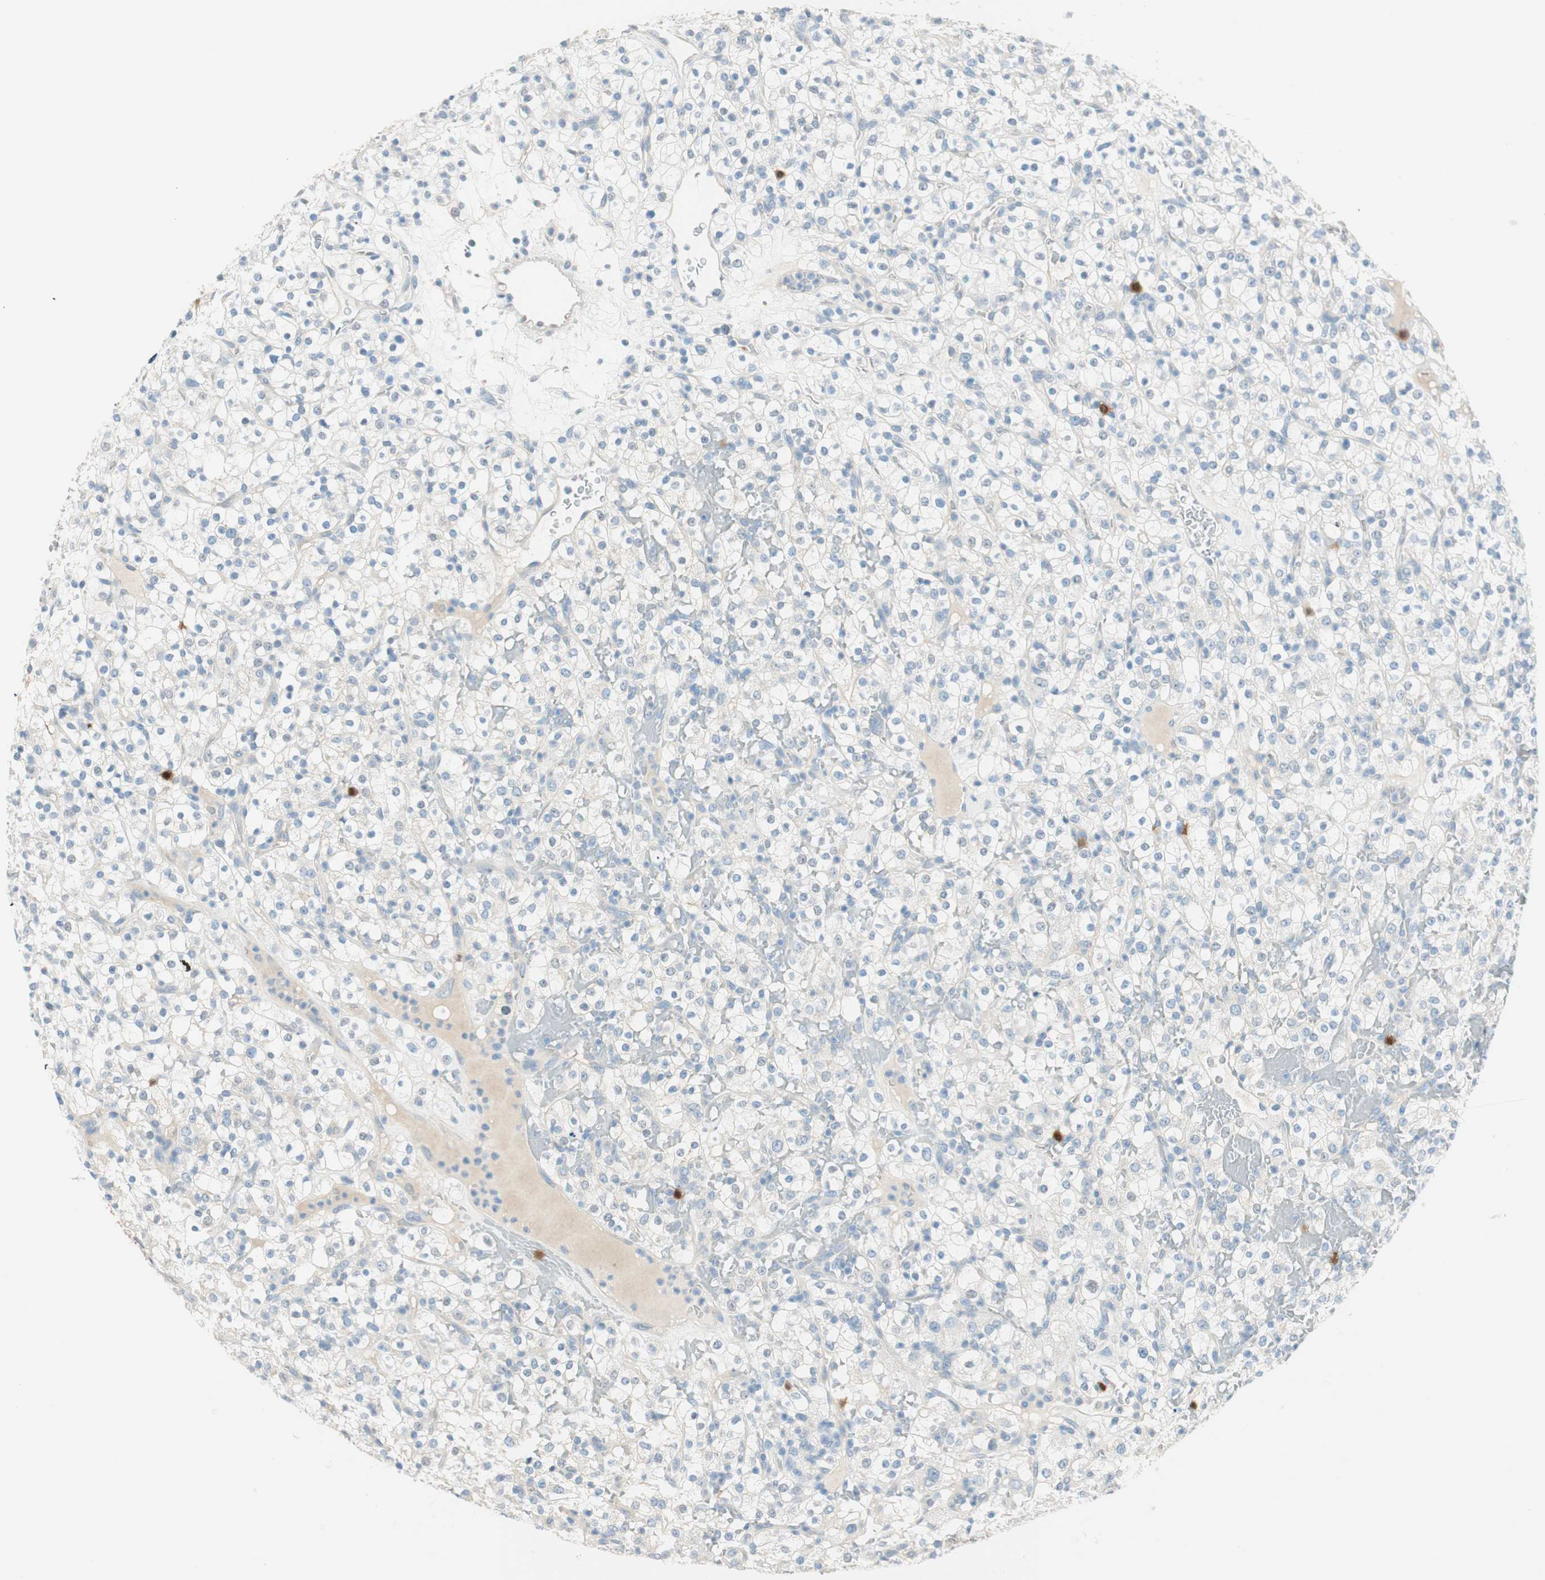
{"staining": {"intensity": "negative", "quantity": "none", "location": "none"}, "tissue": "renal cancer", "cell_type": "Tumor cells", "image_type": "cancer", "snomed": [{"axis": "morphology", "description": "Normal tissue, NOS"}, {"axis": "morphology", "description": "Adenocarcinoma, NOS"}, {"axis": "topography", "description": "Kidney"}], "caption": "Adenocarcinoma (renal) stained for a protein using immunohistochemistry (IHC) displays no expression tumor cells.", "gene": "HPGD", "patient": {"sex": "female", "age": 72}}